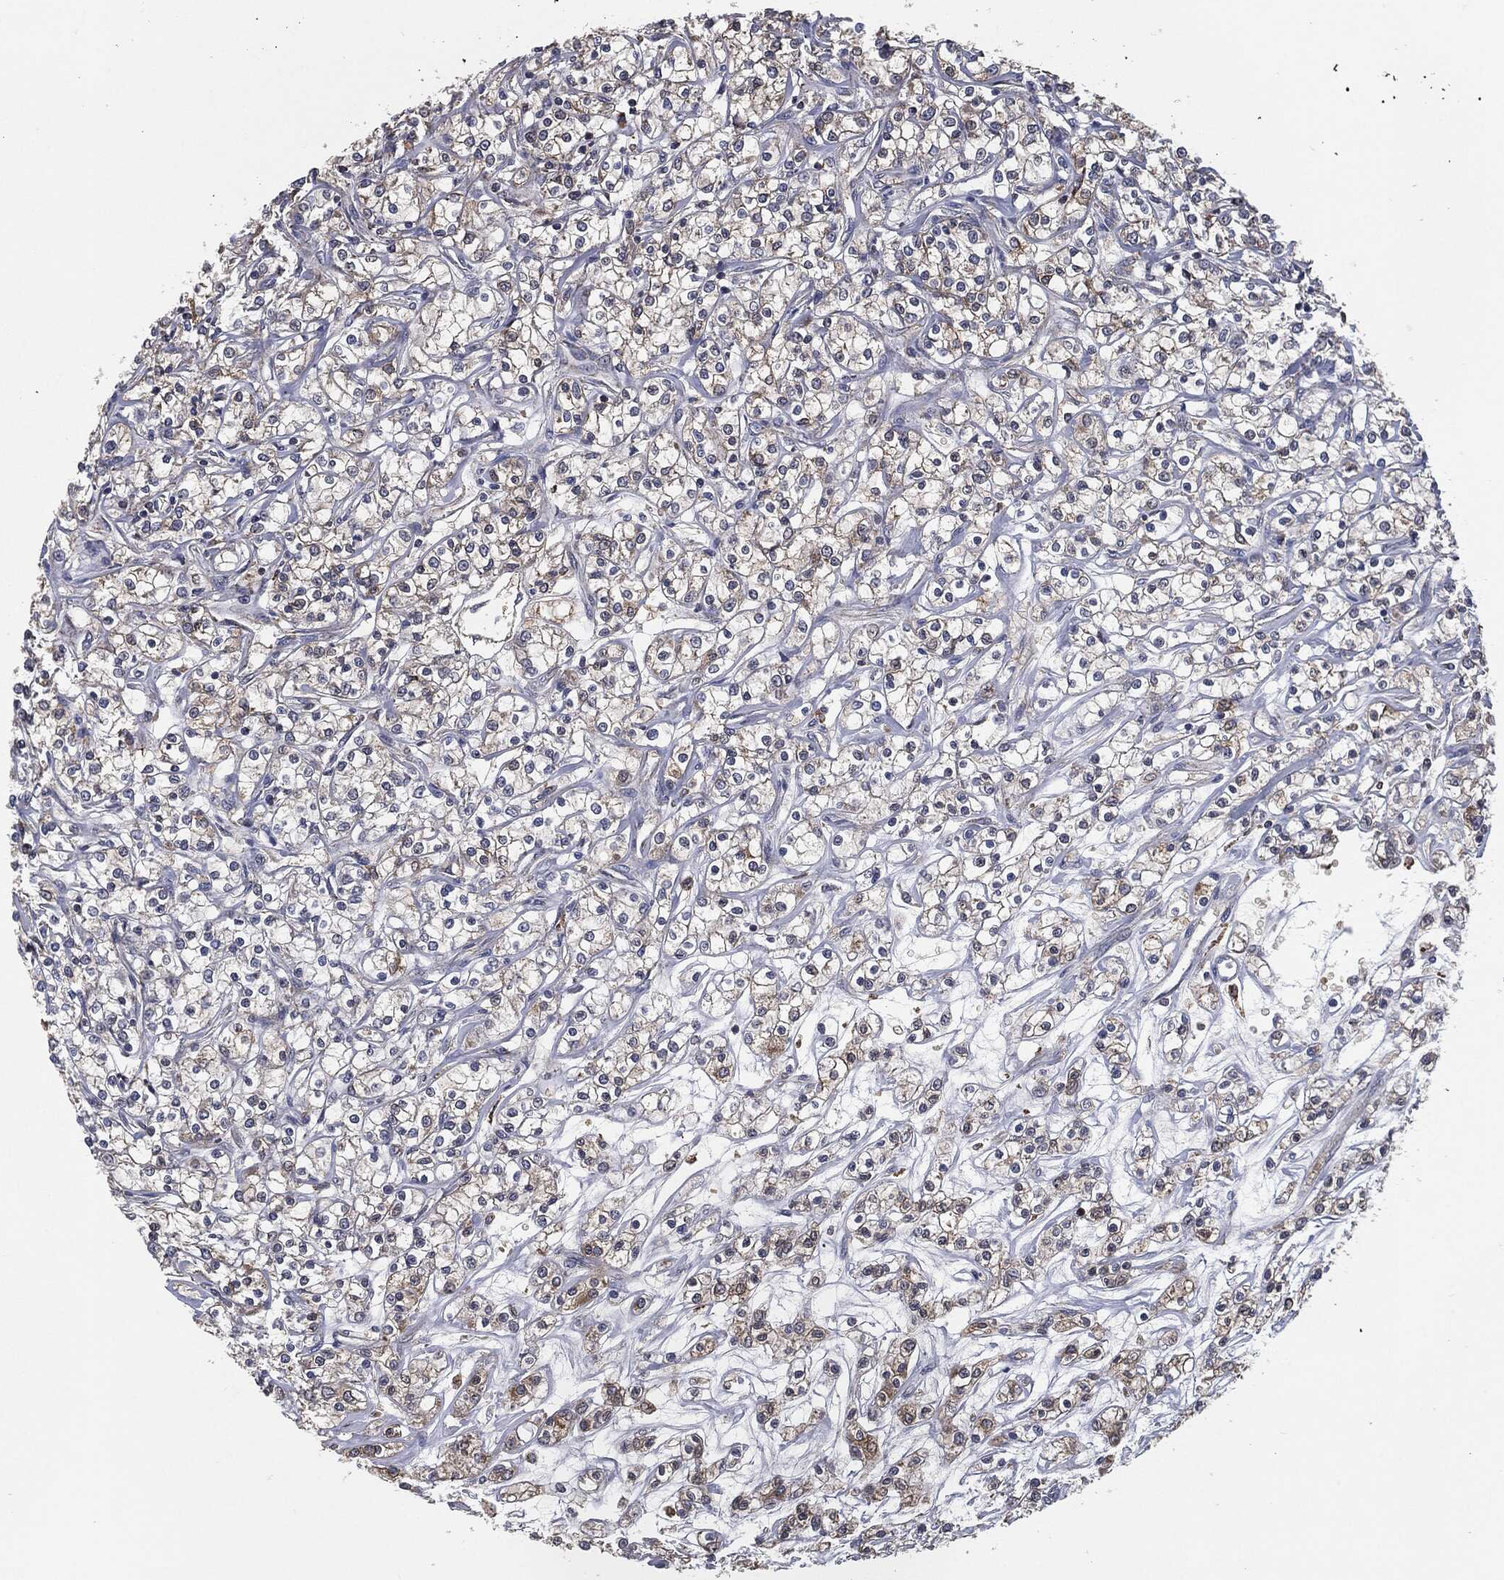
{"staining": {"intensity": "moderate", "quantity": "<25%", "location": "cytoplasmic/membranous"}, "tissue": "renal cancer", "cell_type": "Tumor cells", "image_type": "cancer", "snomed": [{"axis": "morphology", "description": "Adenocarcinoma, NOS"}, {"axis": "topography", "description": "Kidney"}], "caption": "Immunohistochemistry photomicrograph of neoplastic tissue: renal cancer stained using immunohistochemistry shows low levels of moderate protein expression localized specifically in the cytoplasmic/membranous of tumor cells, appearing as a cytoplasmic/membranous brown color.", "gene": "PRDX4", "patient": {"sex": "female", "age": 59}}